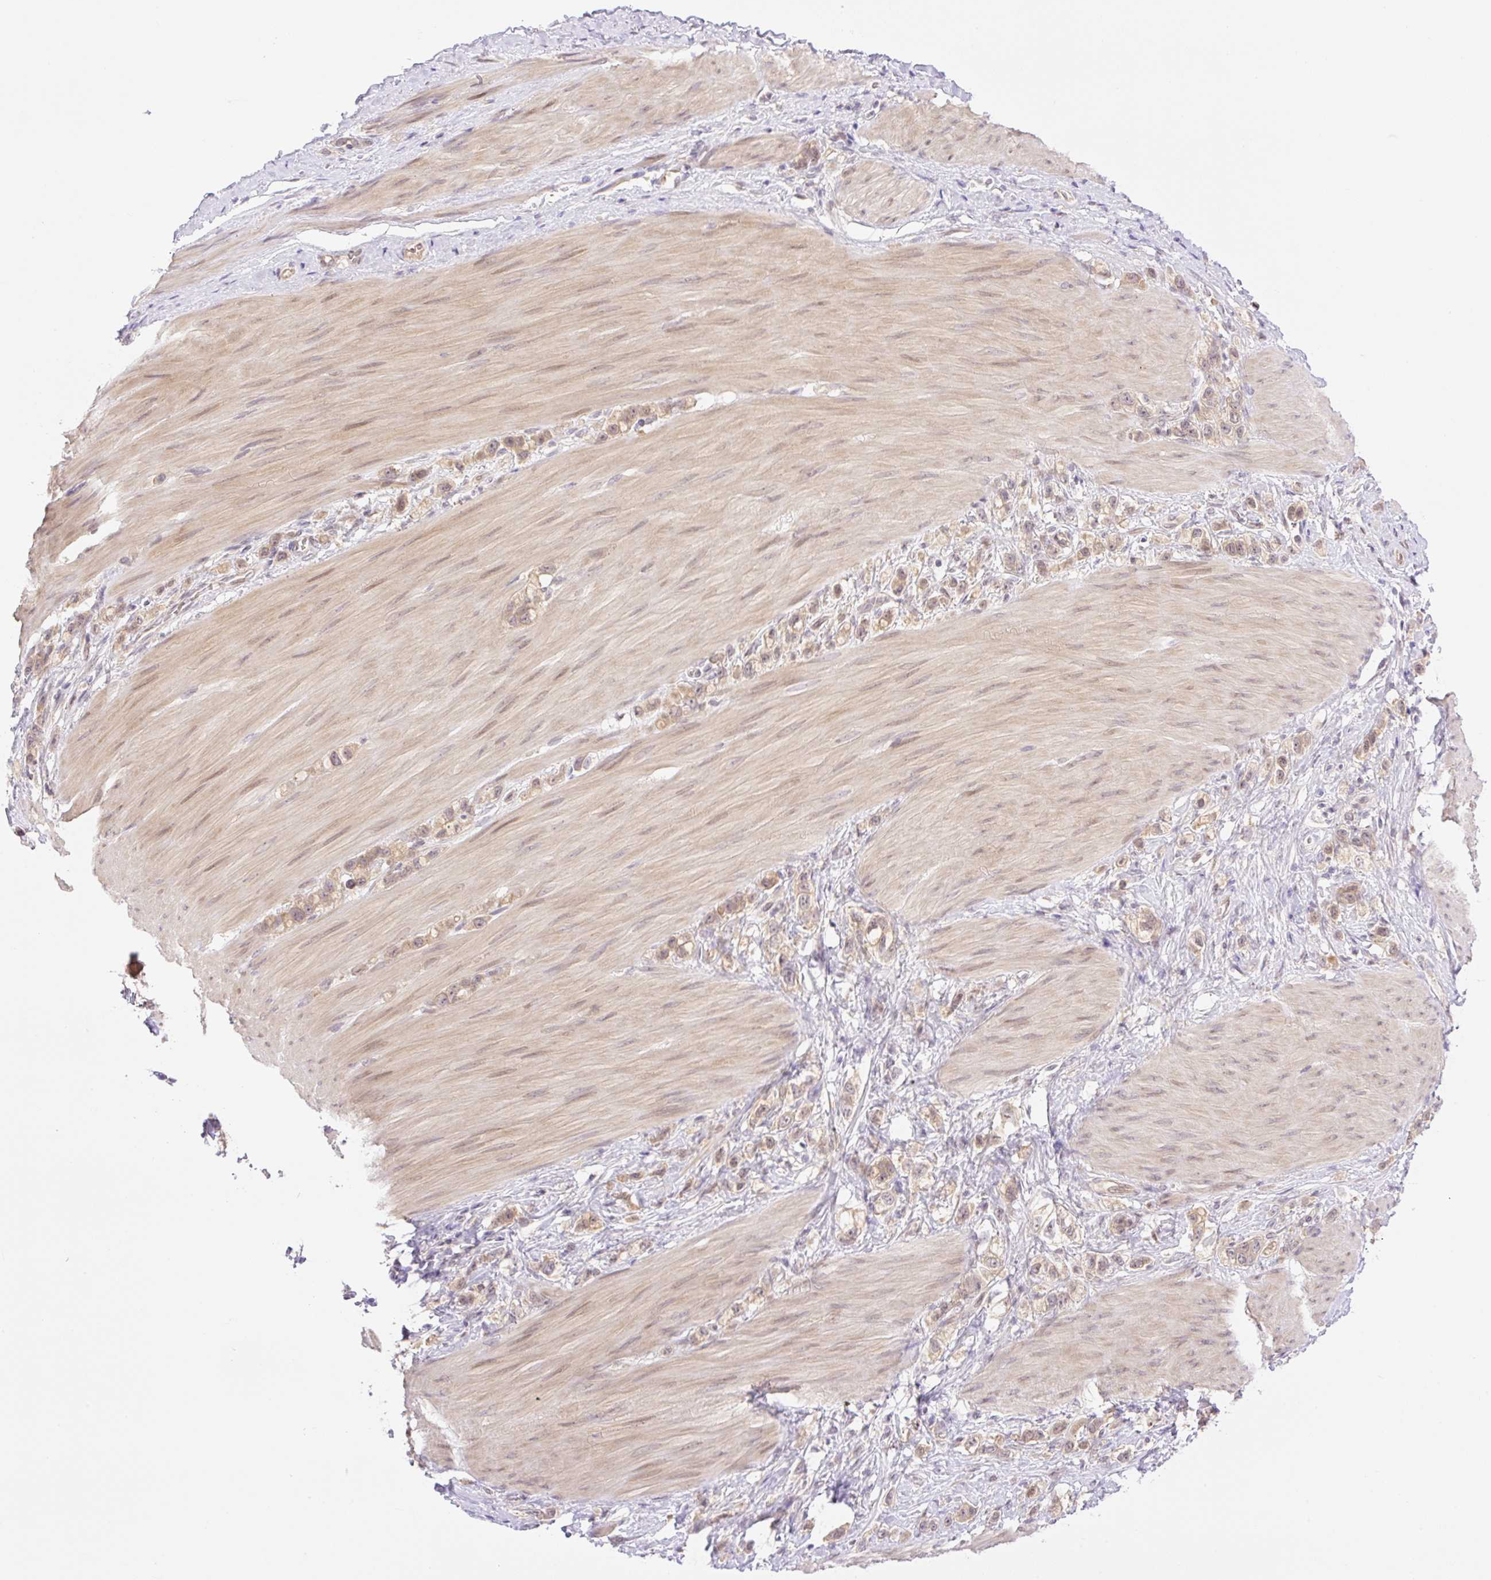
{"staining": {"intensity": "weak", "quantity": ">75%", "location": "cytoplasmic/membranous,nuclear"}, "tissue": "stomach cancer", "cell_type": "Tumor cells", "image_type": "cancer", "snomed": [{"axis": "morphology", "description": "Adenocarcinoma, NOS"}, {"axis": "topography", "description": "Stomach"}], "caption": "Protein staining by immunohistochemistry (IHC) reveals weak cytoplasmic/membranous and nuclear positivity in about >75% of tumor cells in adenocarcinoma (stomach). The staining was performed using DAB, with brown indicating positive protein expression. Nuclei are stained blue with hematoxylin.", "gene": "VPS25", "patient": {"sex": "female", "age": 65}}